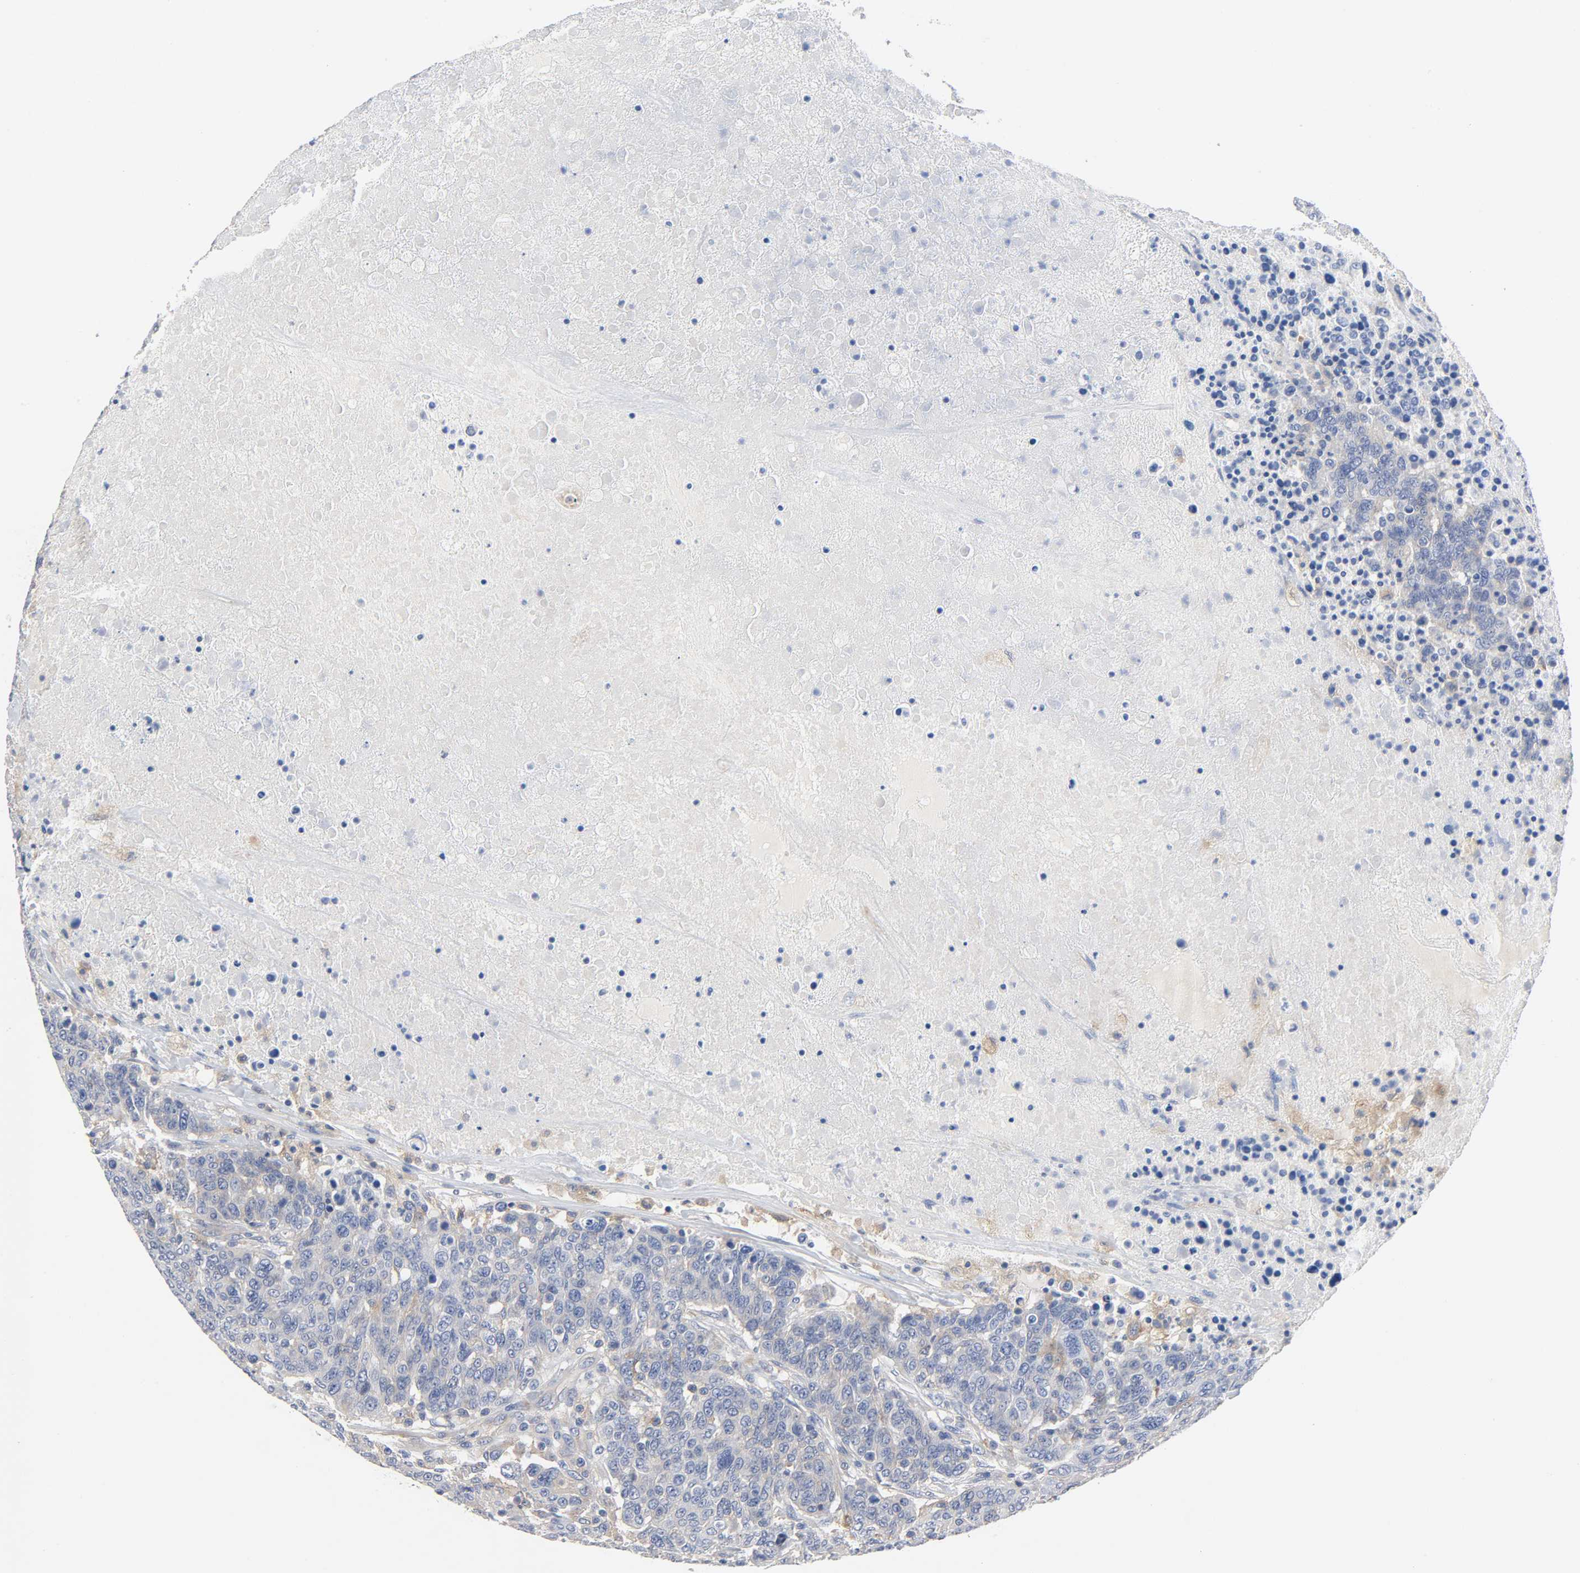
{"staining": {"intensity": "weak", "quantity": "25%-75%", "location": "cytoplasmic/membranous"}, "tissue": "breast cancer", "cell_type": "Tumor cells", "image_type": "cancer", "snomed": [{"axis": "morphology", "description": "Duct carcinoma"}, {"axis": "topography", "description": "Breast"}], "caption": "Protein expression analysis of breast infiltrating ductal carcinoma demonstrates weak cytoplasmic/membranous expression in approximately 25%-75% of tumor cells. (DAB (3,3'-diaminobenzidine) = brown stain, brightfield microscopy at high magnification).", "gene": "SRC", "patient": {"sex": "female", "age": 37}}